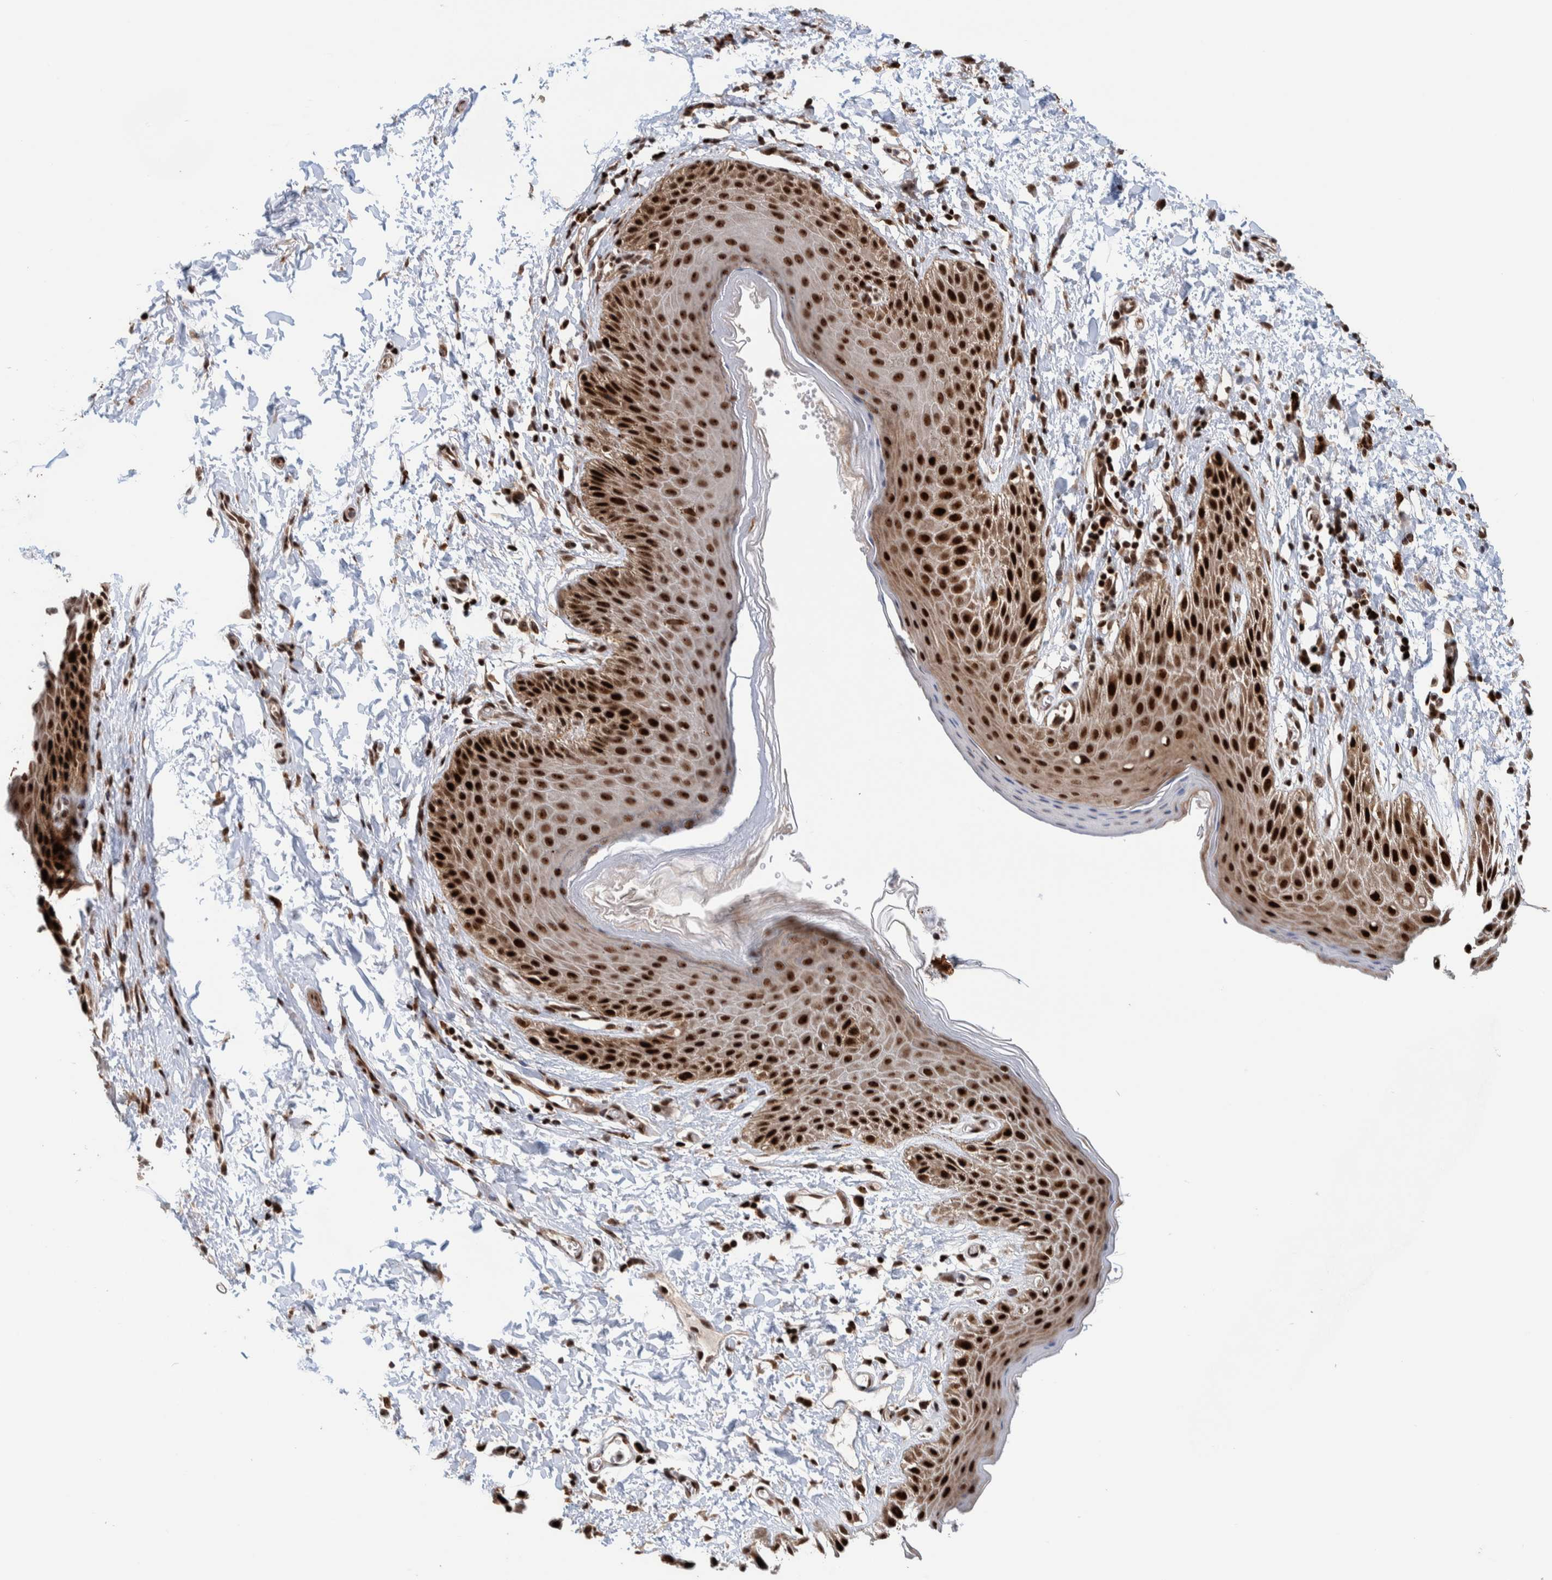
{"staining": {"intensity": "strong", "quantity": ">75%", "location": "nuclear"}, "tissue": "skin", "cell_type": "Epidermal cells", "image_type": "normal", "snomed": [{"axis": "morphology", "description": "Normal tissue, NOS"}, {"axis": "topography", "description": "Anal"}, {"axis": "topography", "description": "Peripheral nerve tissue"}], "caption": "Immunohistochemistry (IHC) (DAB (3,3'-diaminobenzidine)) staining of benign skin exhibits strong nuclear protein positivity in about >75% of epidermal cells.", "gene": "CHD4", "patient": {"sex": "male", "age": 44}}